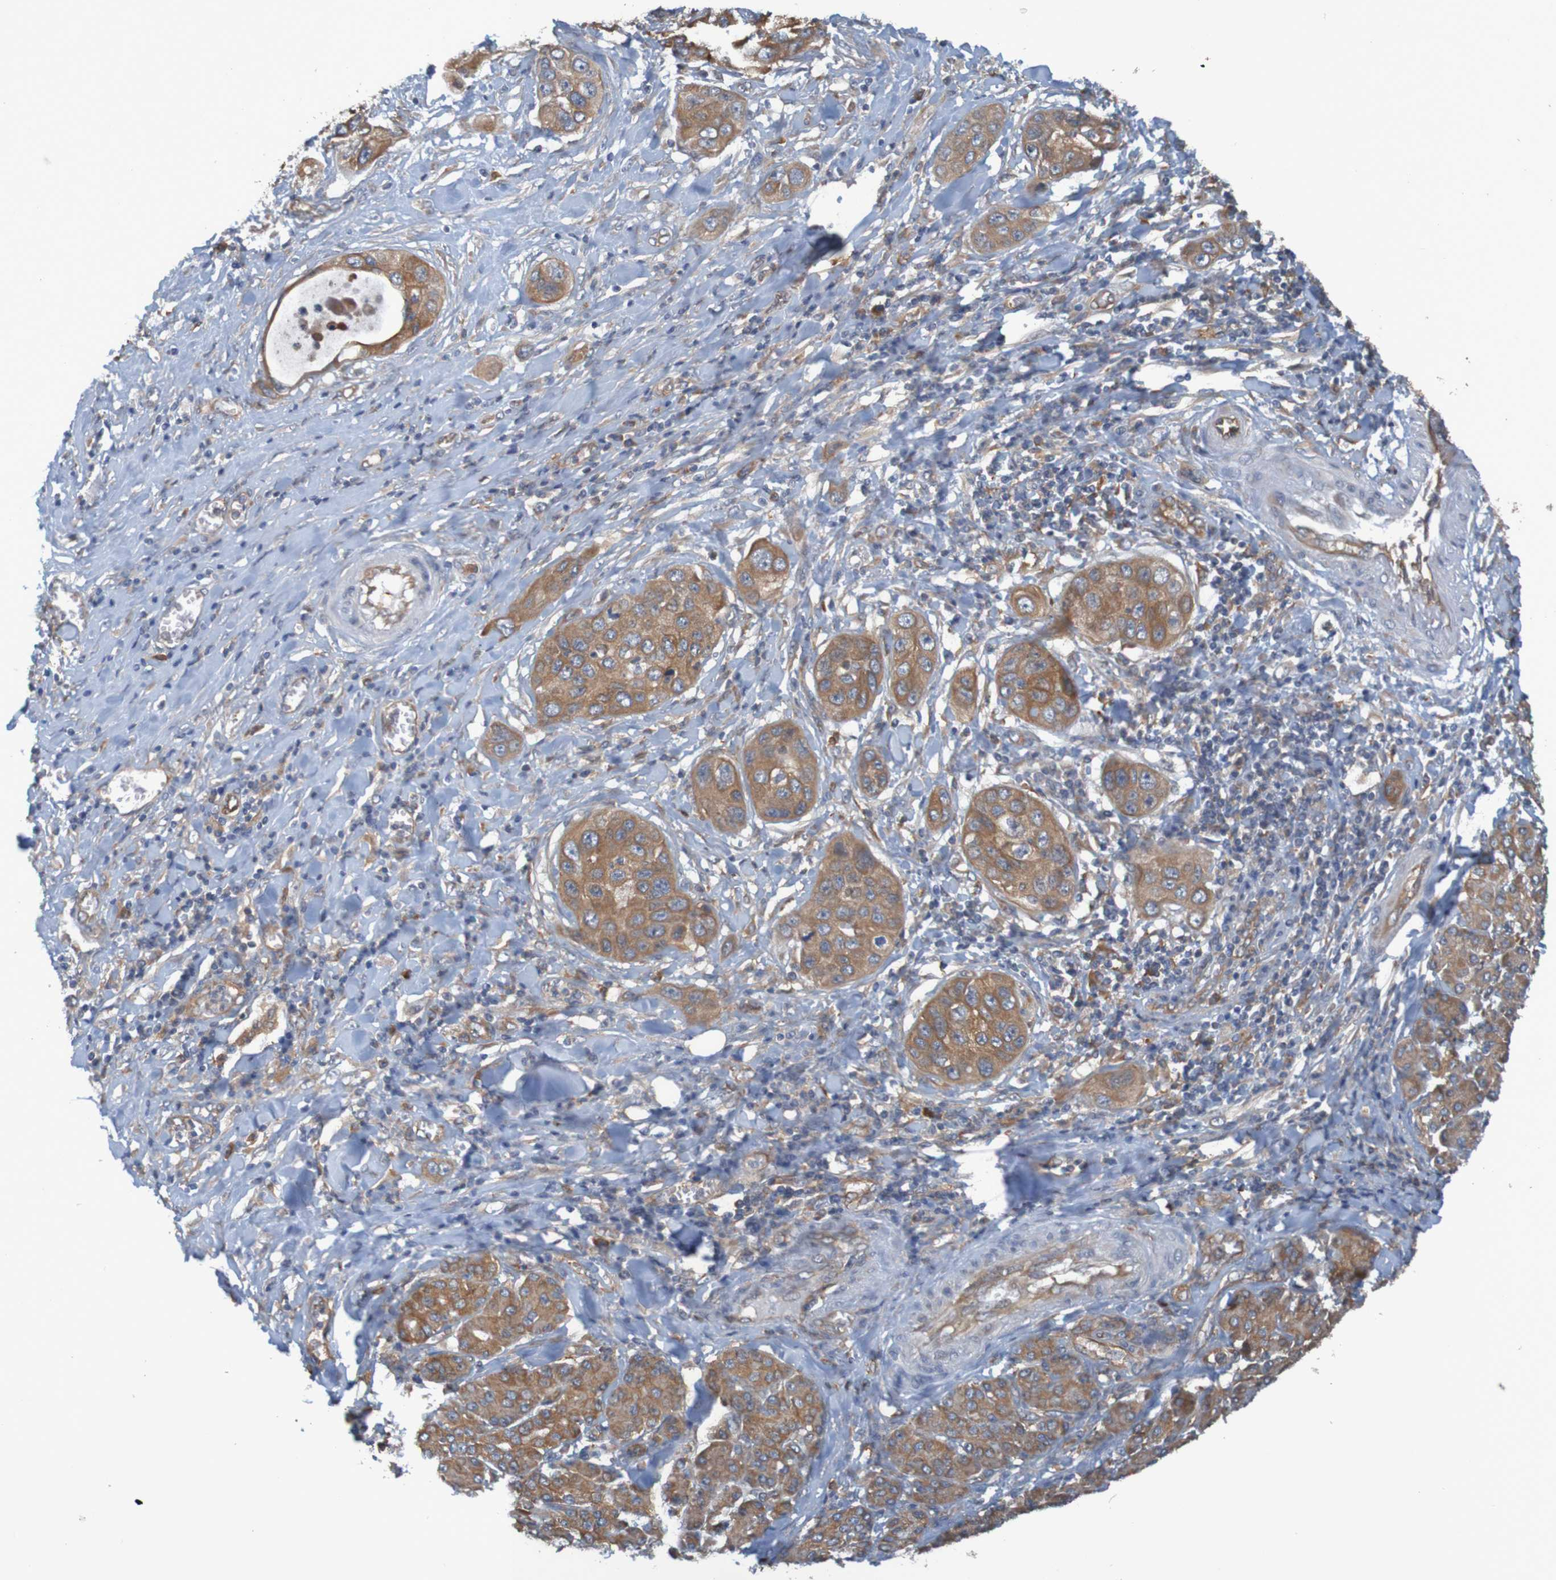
{"staining": {"intensity": "moderate", "quantity": ">75%", "location": "cytoplasmic/membranous"}, "tissue": "pancreatic cancer", "cell_type": "Tumor cells", "image_type": "cancer", "snomed": [{"axis": "morphology", "description": "Adenocarcinoma, NOS"}, {"axis": "topography", "description": "Pancreas"}], "caption": "Protein expression analysis of pancreatic cancer (adenocarcinoma) shows moderate cytoplasmic/membranous staining in approximately >75% of tumor cells.", "gene": "DNAJC4", "patient": {"sex": "female", "age": 70}}